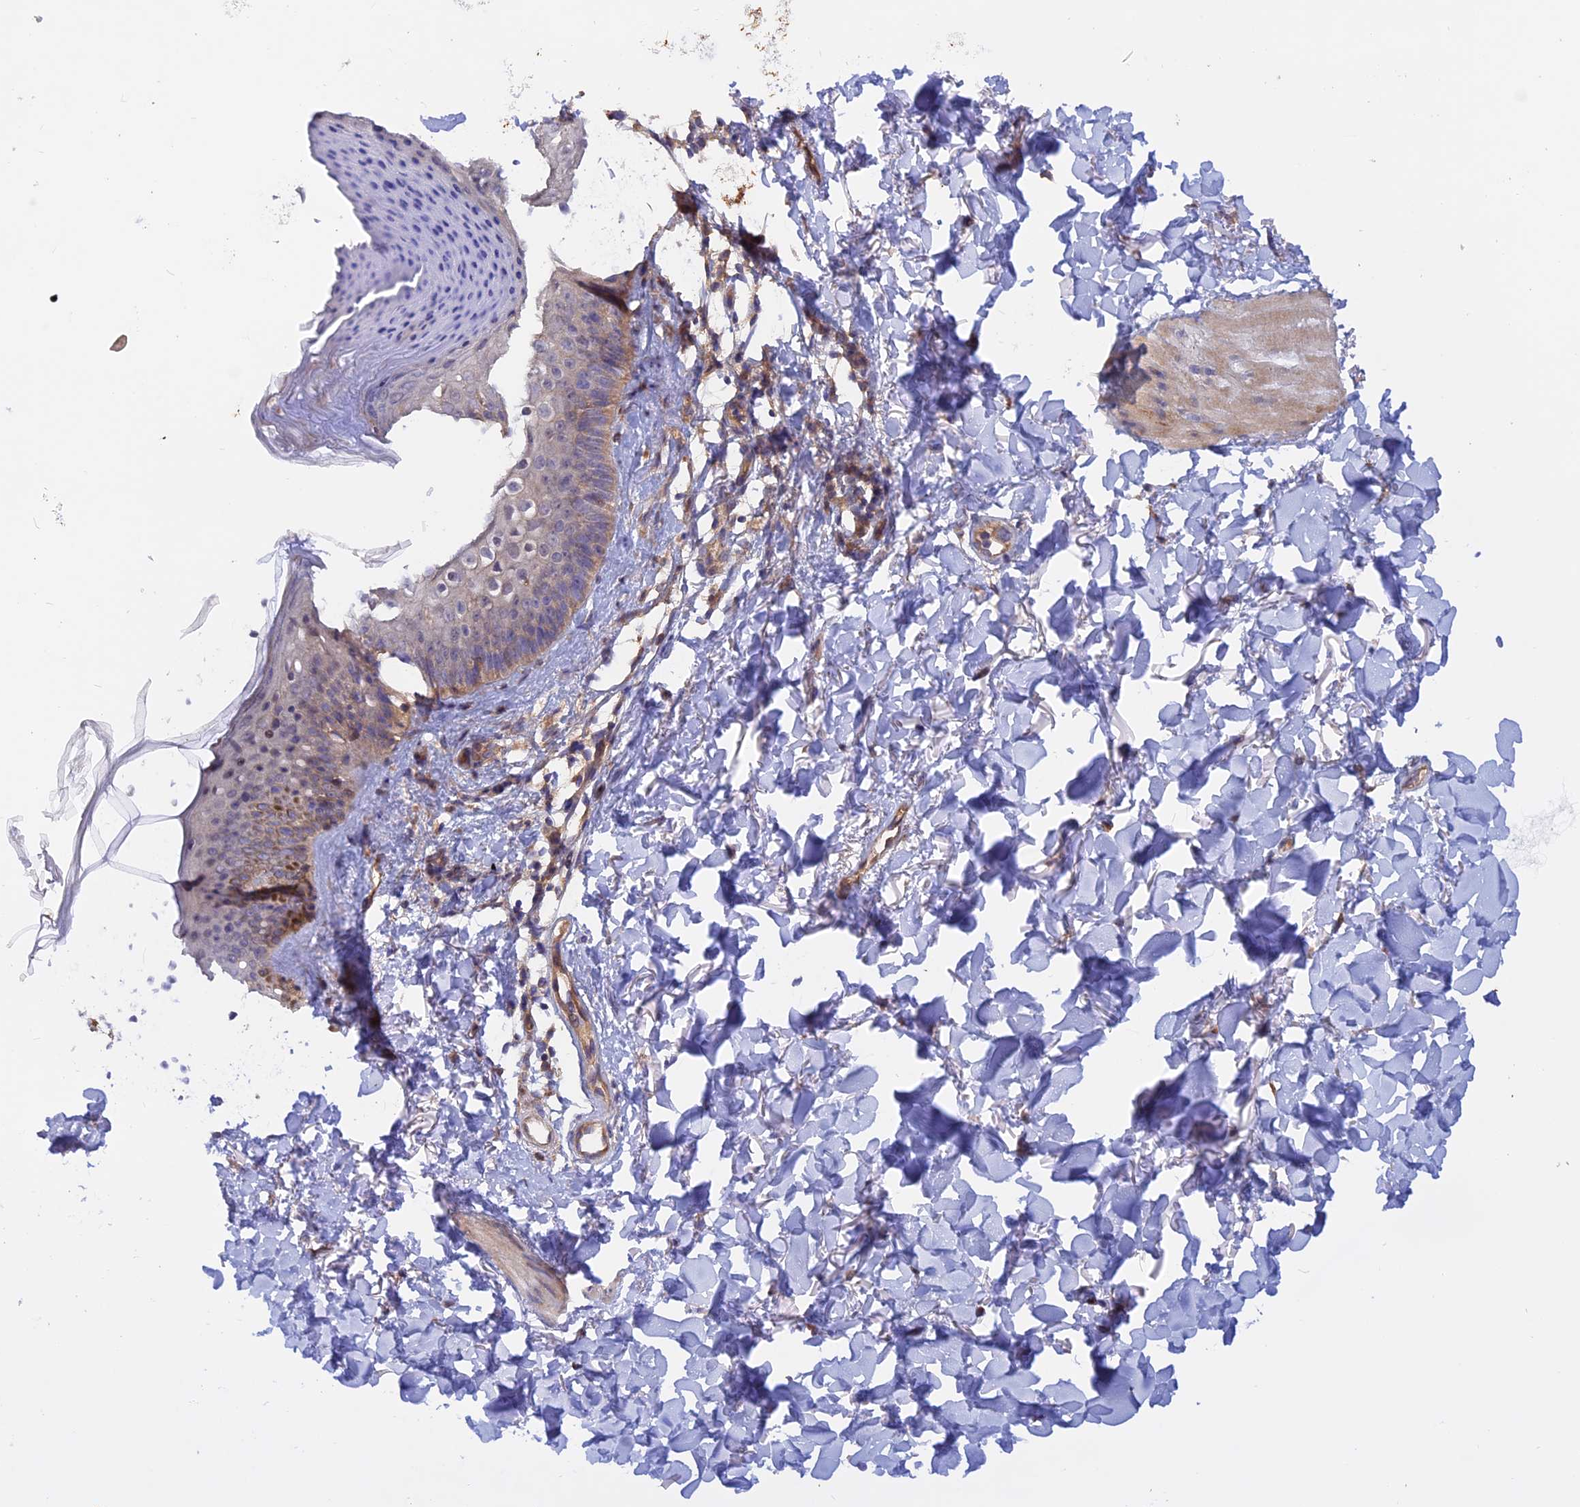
{"staining": {"intensity": "moderate", "quantity": ">75%", "location": "cytoplasmic/membranous"}, "tissue": "skin", "cell_type": "Fibroblasts", "image_type": "normal", "snomed": [{"axis": "morphology", "description": "Normal tissue, NOS"}, {"axis": "topography", "description": "Skin"}], "caption": "Immunohistochemical staining of unremarkable skin reveals >75% levels of moderate cytoplasmic/membranous protein expression in approximately >75% of fibroblasts.", "gene": "HYCC1", "patient": {"sex": "female", "age": 58}}